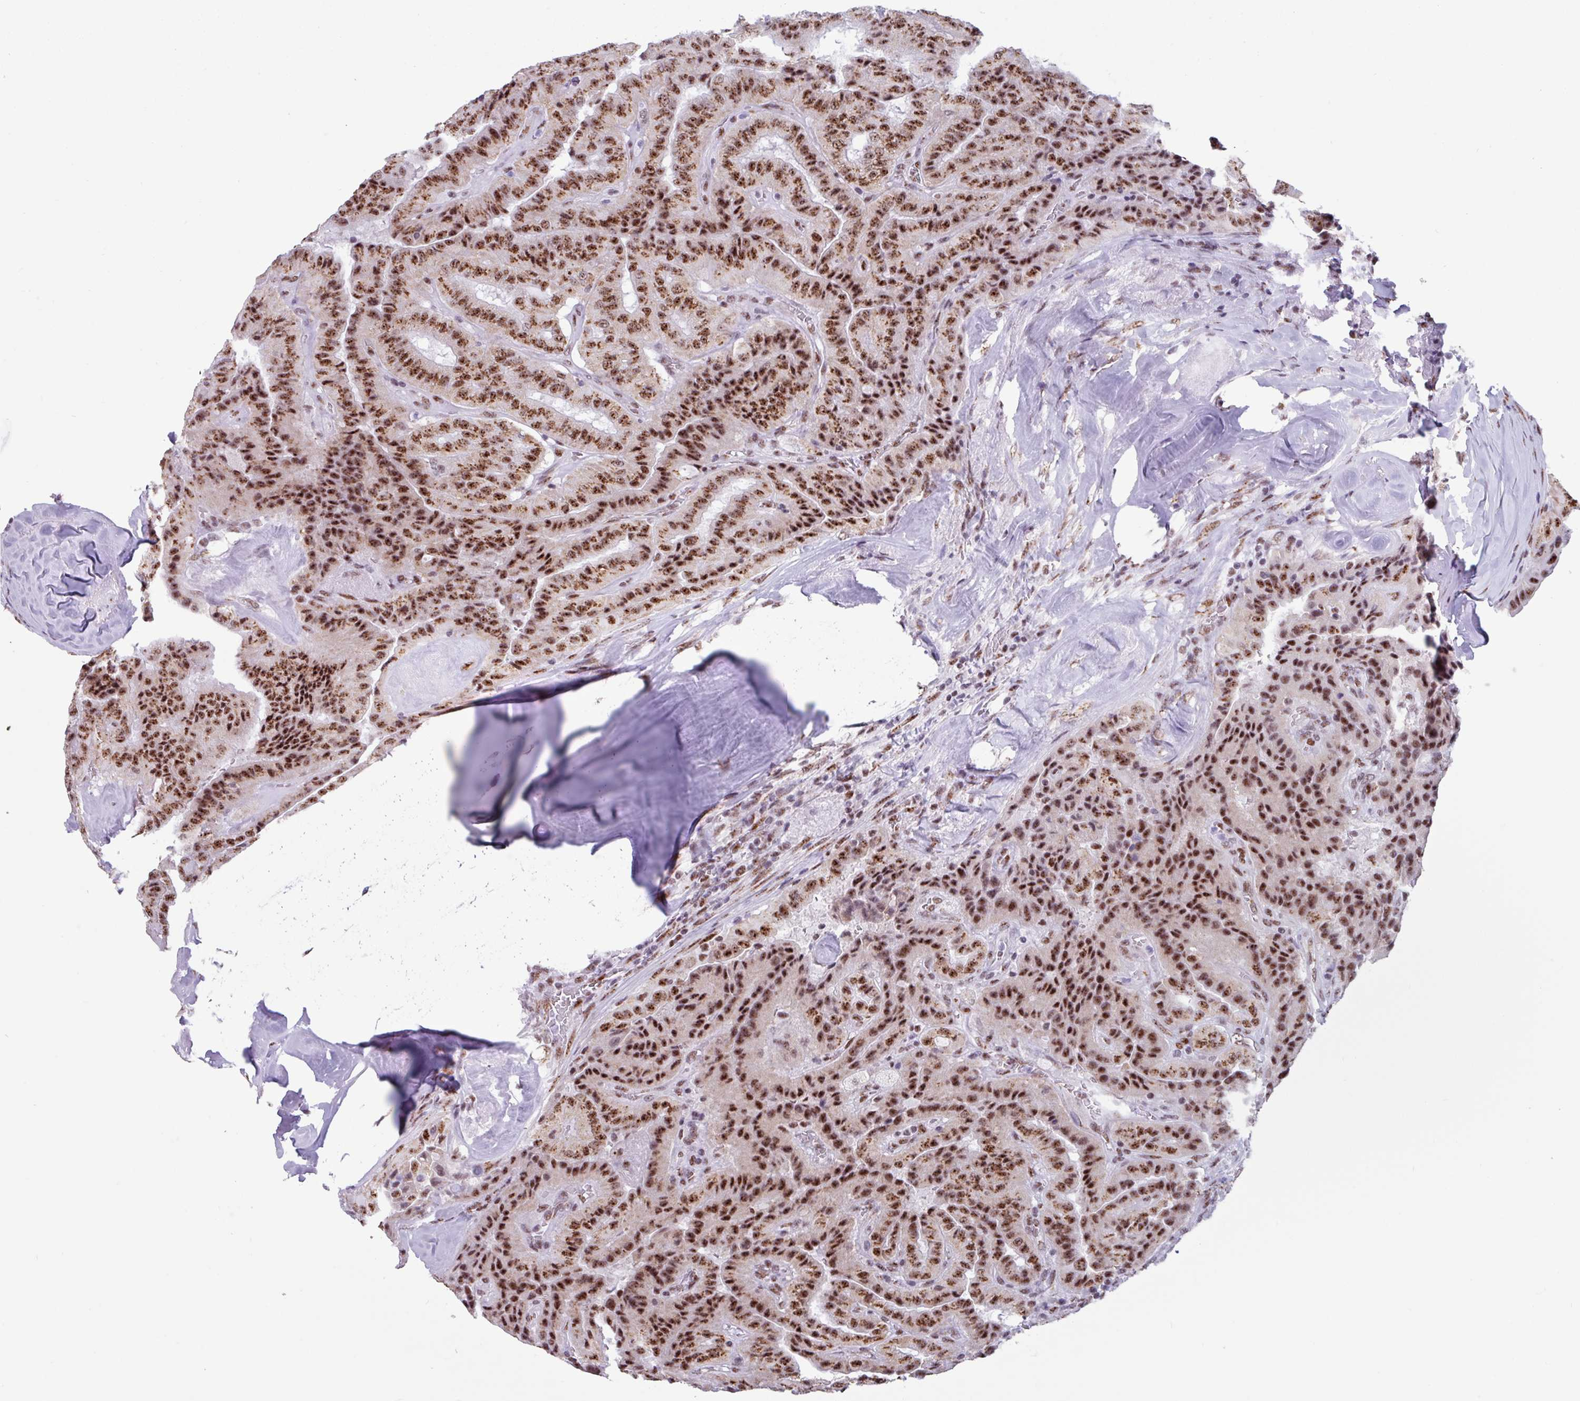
{"staining": {"intensity": "strong", "quantity": ">75%", "location": "cytoplasmic/membranous,nuclear"}, "tissue": "thyroid cancer", "cell_type": "Tumor cells", "image_type": "cancer", "snomed": [{"axis": "morphology", "description": "Normal tissue, NOS"}, {"axis": "morphology", "description": "Papillary adenocarcinoma, NOS"}, {"axis": "topography", "description": "Thyroid gland"}], "caption": "About >75% of tumor cells in human thyroid papillary adenocarcinoma reveal strong cytoplasmic/membranous and nuclear protein expression as visualized by brown immunohistochemical staining.", "gene": "PUF60", "patient": {"sex": "female", "age": 59}}